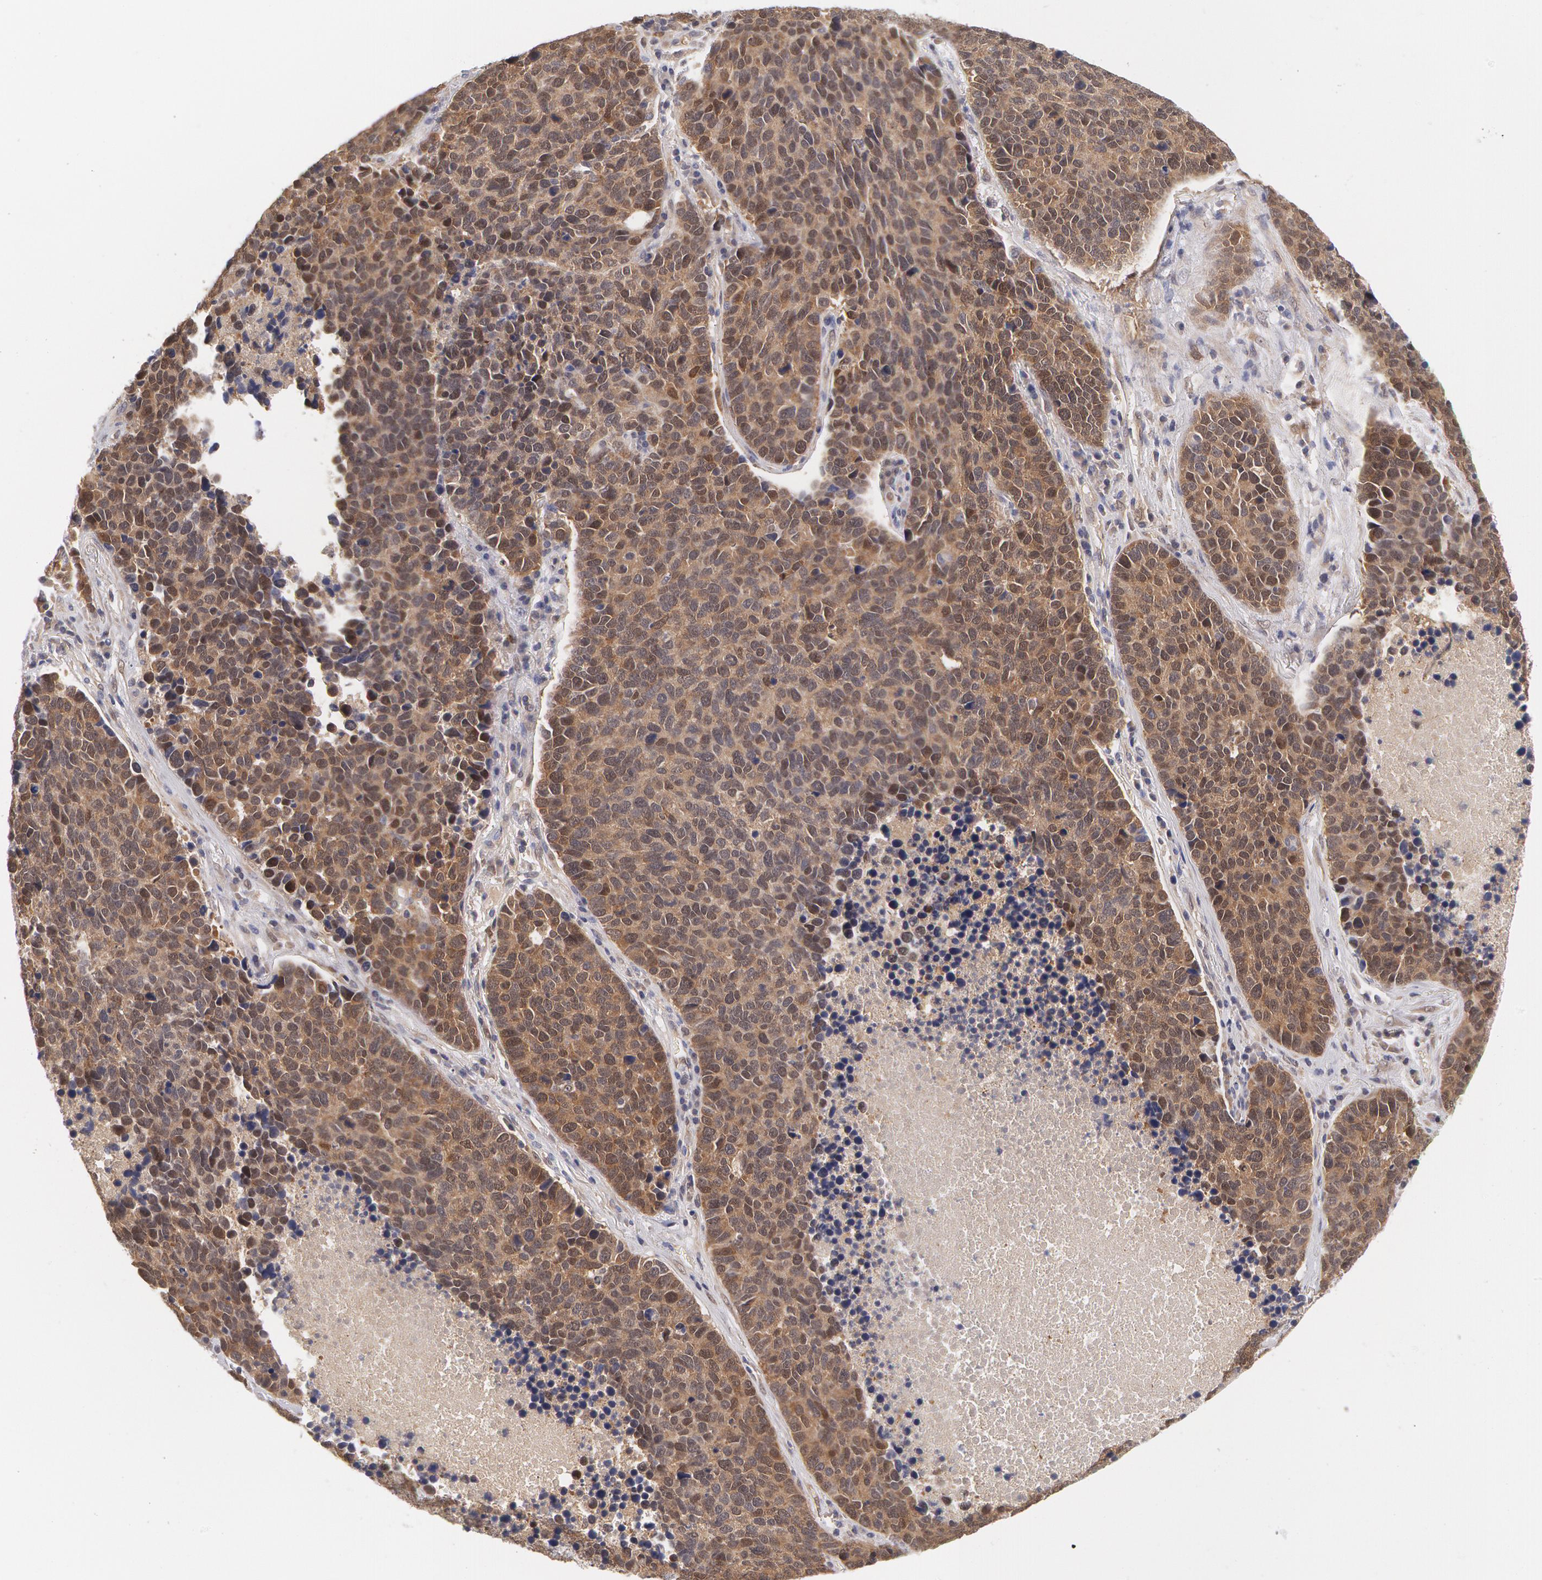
{"staining": {"intensity": "weak", "quantity": ">75%", "location": "cytoplasmic/membranous"}, "tissue": "lung cancer", "cell_type": "Tumor cells", "image_type": "cancer", "snomed": [{"axis": "morphology", "description": "Neoplasm, malignant, NOS"}, {"axis": "topography", "description": "Lung"}], "caption": "Protein positivity by immunohistochemistry (IHC) exhibits weak cytoplasmic/membranous positivity in about >75% of tumor cells in lung cancer. (Brightfield microscopy of DAB IHC at high magnification).", "gene": "TXNRD1", "patient": {"sex": "female", "age": 75}}